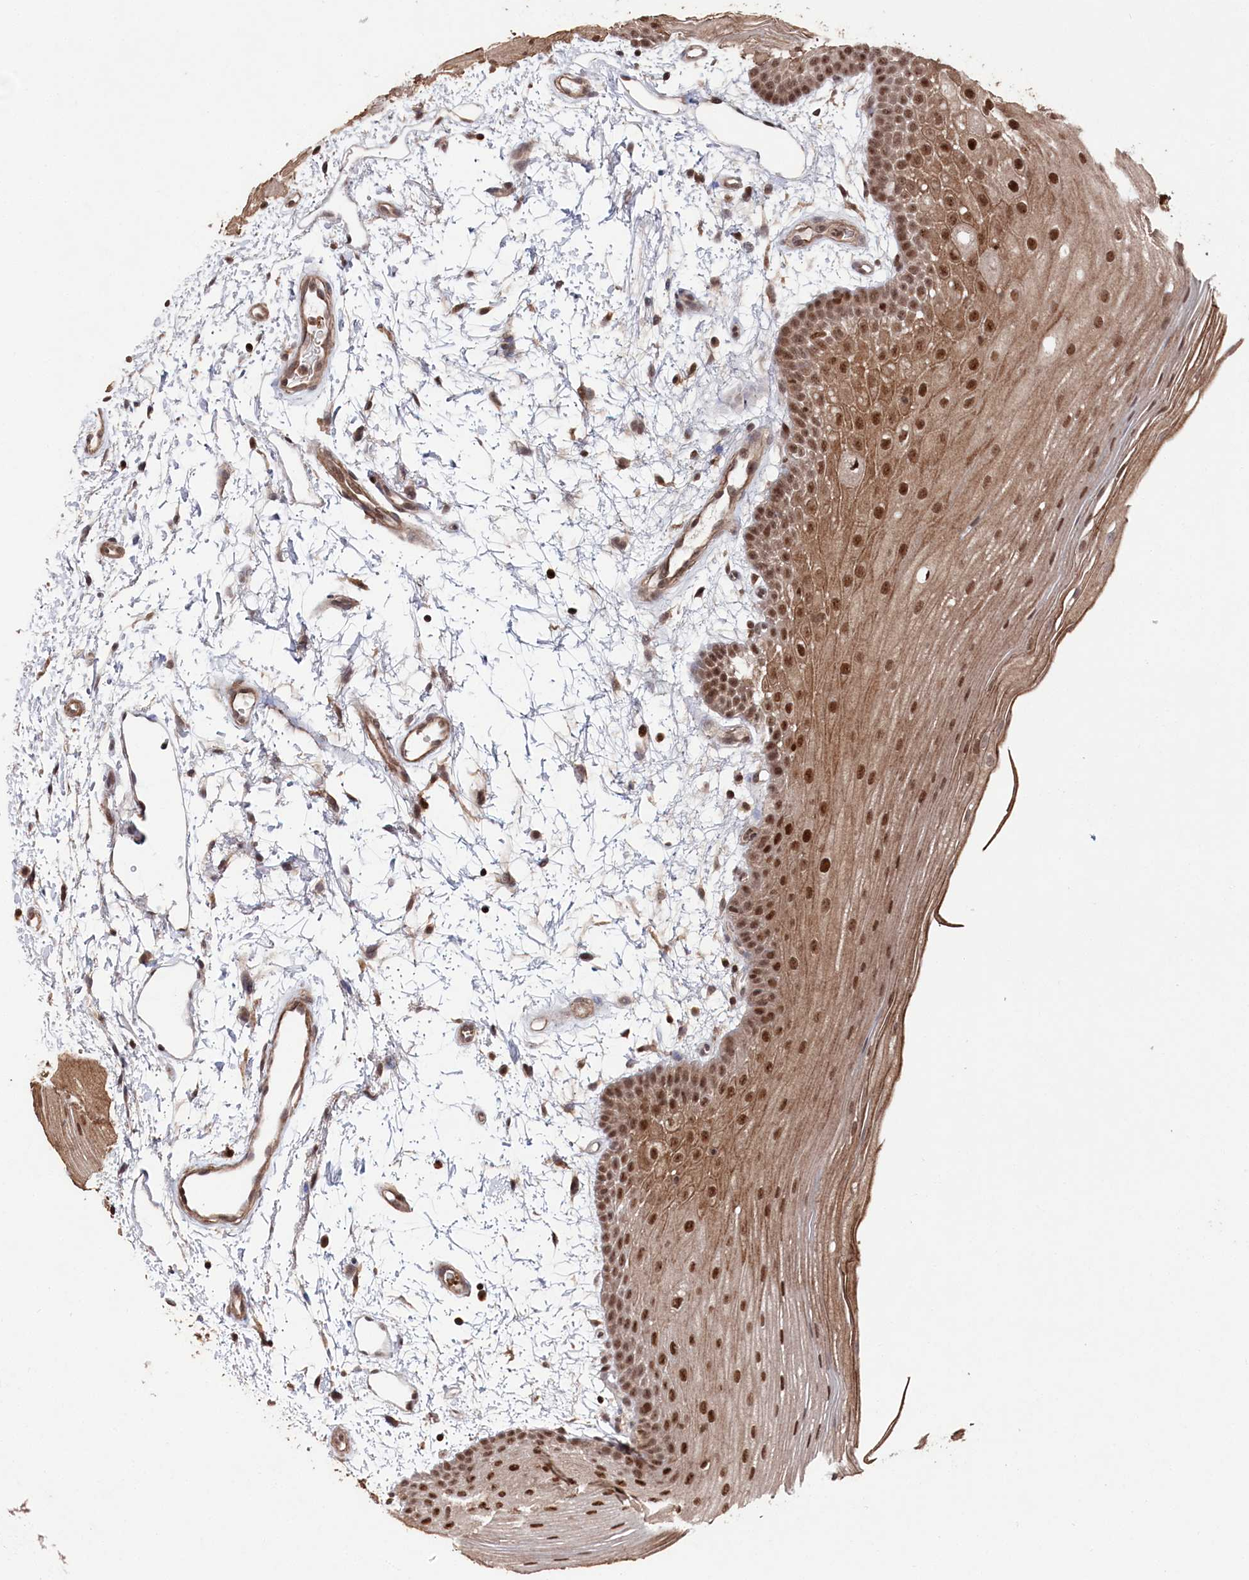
{"staining": {"intensity": "strong", "quantity": ">75%", "location": "nuclear"}, "tissue": "oral mucosa", "cell_type": "Squamous epithelial cells", "image_type": "normal", "snomed": [{"axis": "morphology", "description": "Normal tissue, NOS"}, {"axis": "topography", "description": "Oral tissue"}], "caption": "Protein staining exhibits strong nuclear staining in about >75% of squamous epithelial cells in benign oral mucosa.", "gene": "BORCS7", "patient": {"sex": "male", "age": 68}}